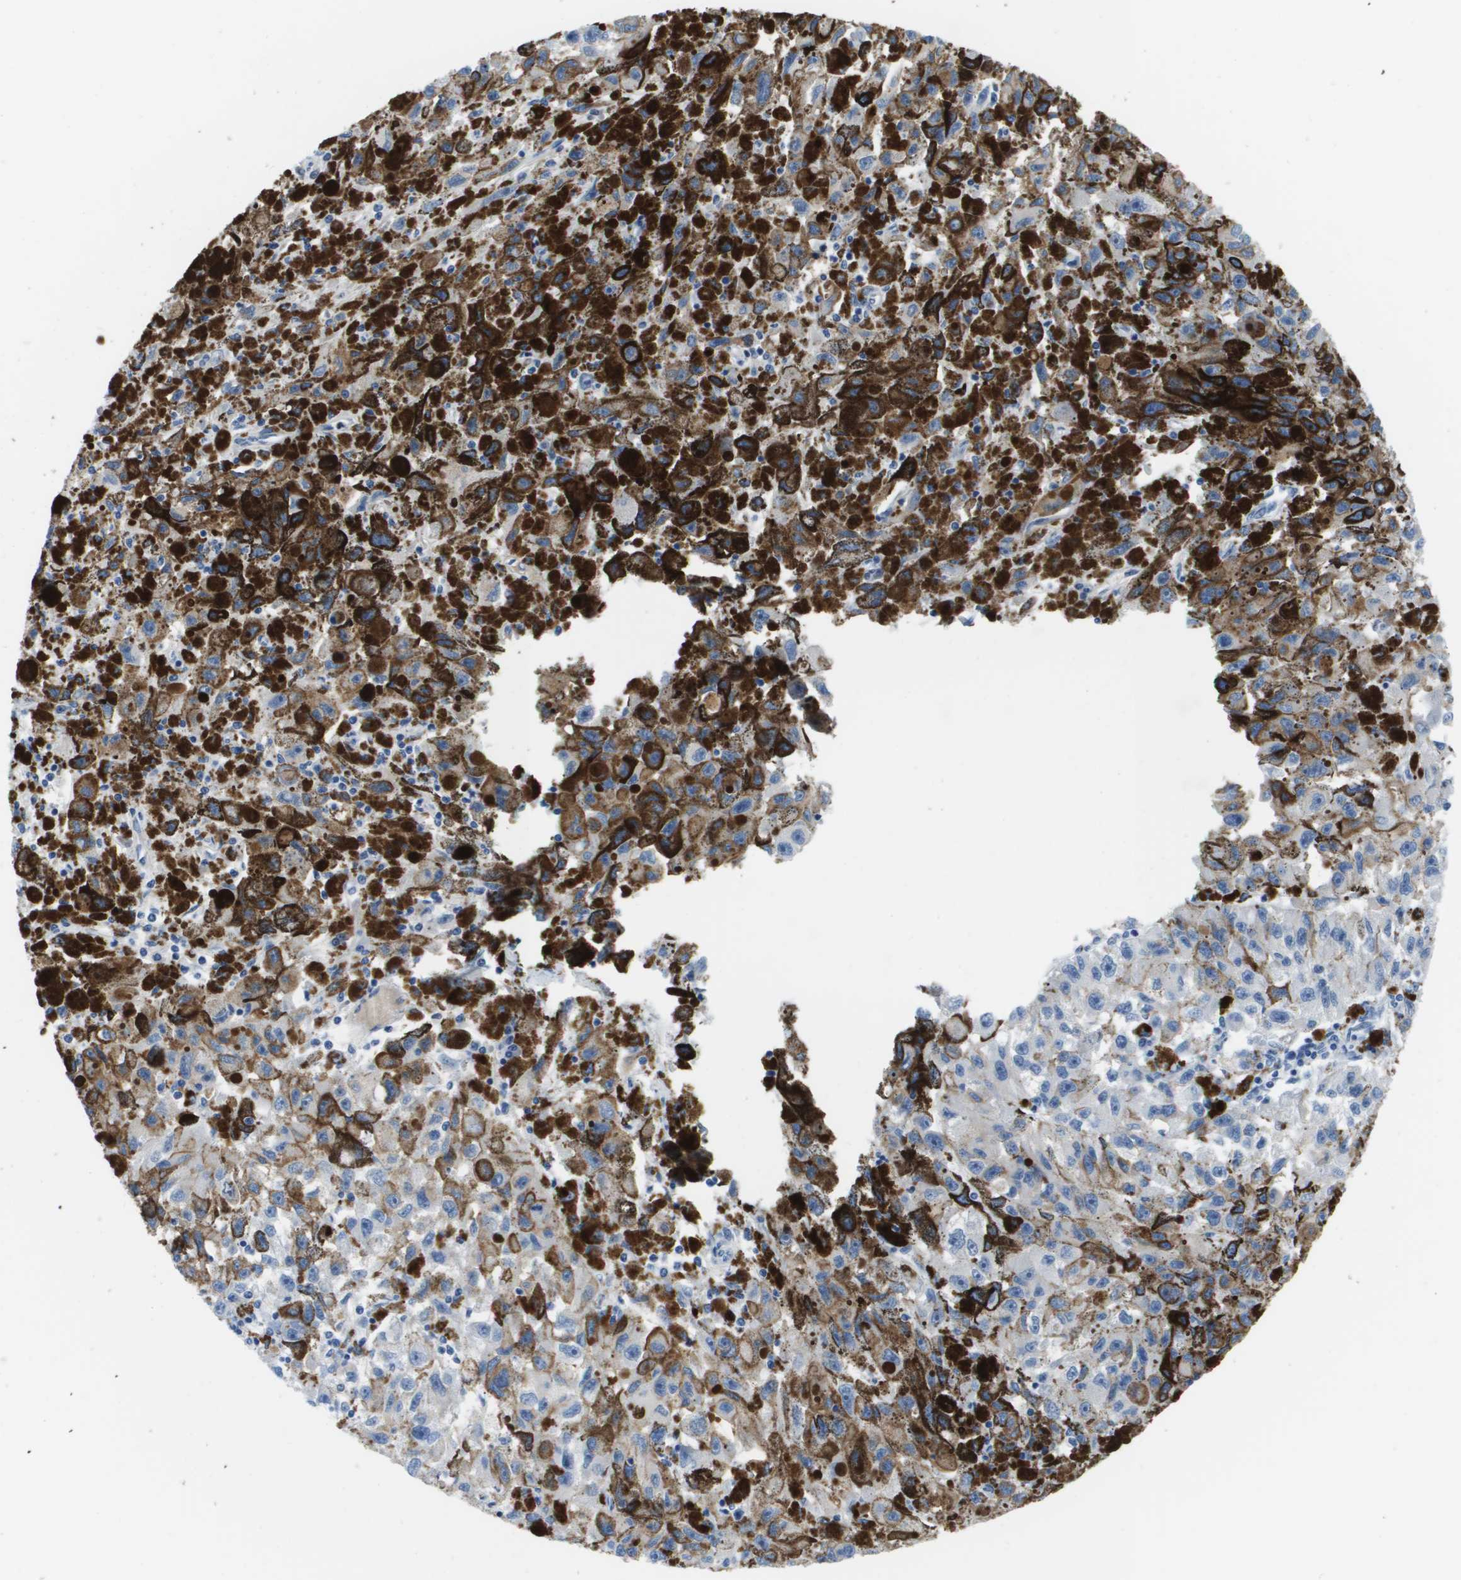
{"staining": {"intensity": "negative", "quantity": "none", "location": "none"}, "tissue": "melanoma", "cell_type": "Tumor cells", "image_type": "cancer", "snomed": [{"axis": "morphology", "description": "Malignant melanoma, NOS"}, {"axis": "topography", "description": "Skin"}], "caption": "Immunohistochemistry (IHC) photomicrograph of malignant melanoma stained for a protein (brown), which shows no expression in tumor cells. Nuclei are stained in blue.", "gene": "MS4A1", "patient": {"sex": "female", "age": 104}}